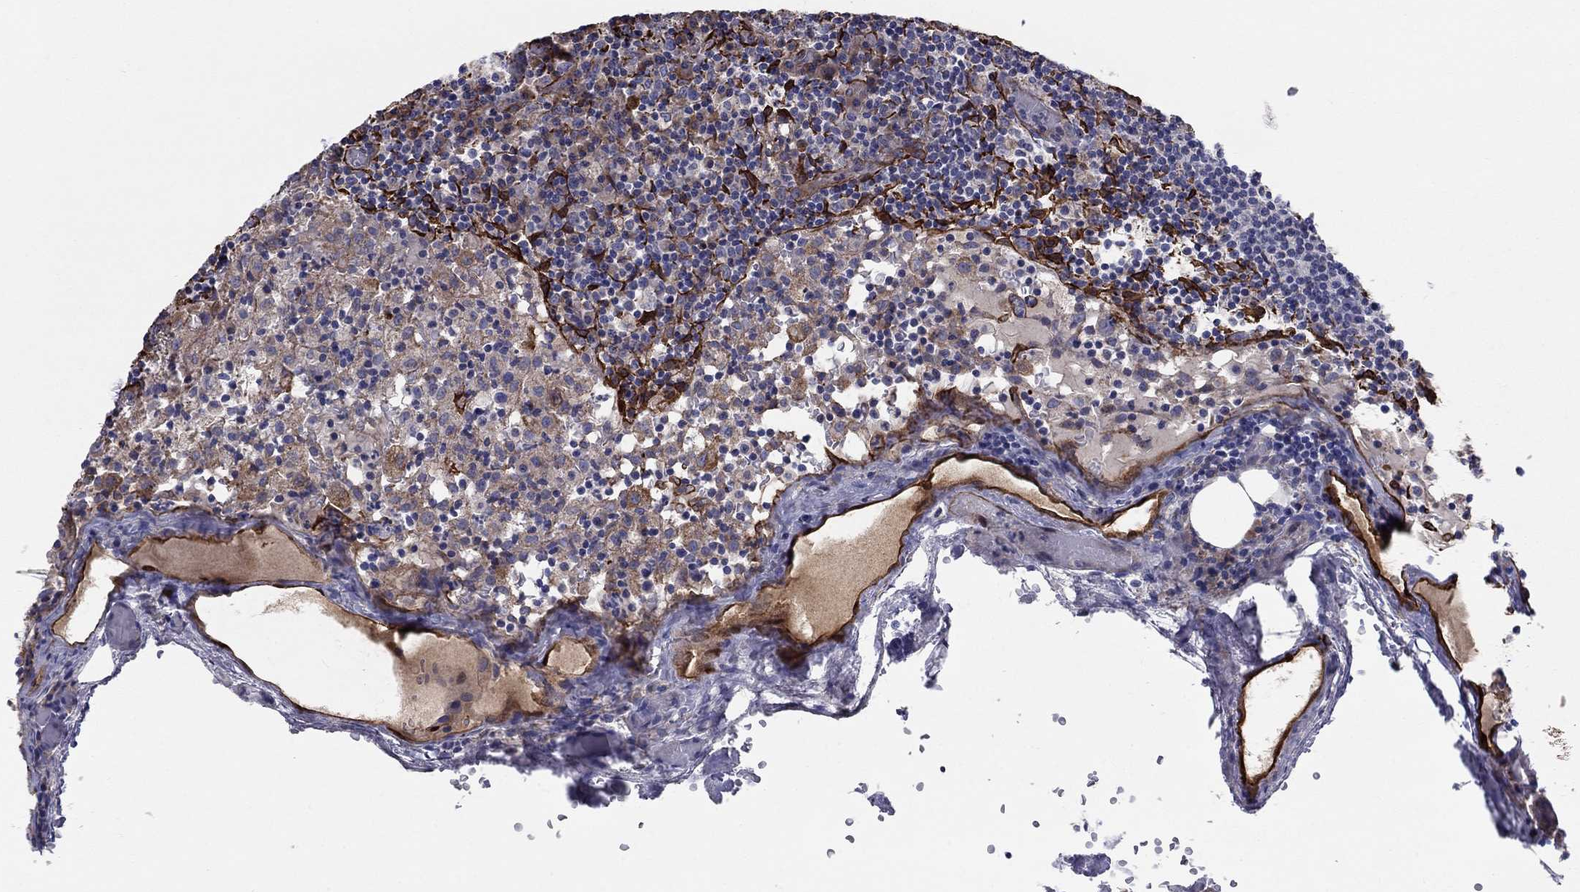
{"staining": {"intensity": "negative", "quantity": "none", "location": "none"}, "tissue": "lymph node", "cell_type": "Germinal center cells", "image_type": "normal", "snomed": [{"axis": "morphology", "description": "Normal tissue, NOS"}, {"axis": "topography", "description": "Lymph node"}], "caption": "A micrograph of lymph node stained for a protein exhibits no brown staining in germinal center cells. (DAB (3,3'-diaminobenzidine) immunohistochemistry (IHC) with hematoxylin counter stain).", "gene": "EMP2", "patient": {"sex": "male", "age": 62}}